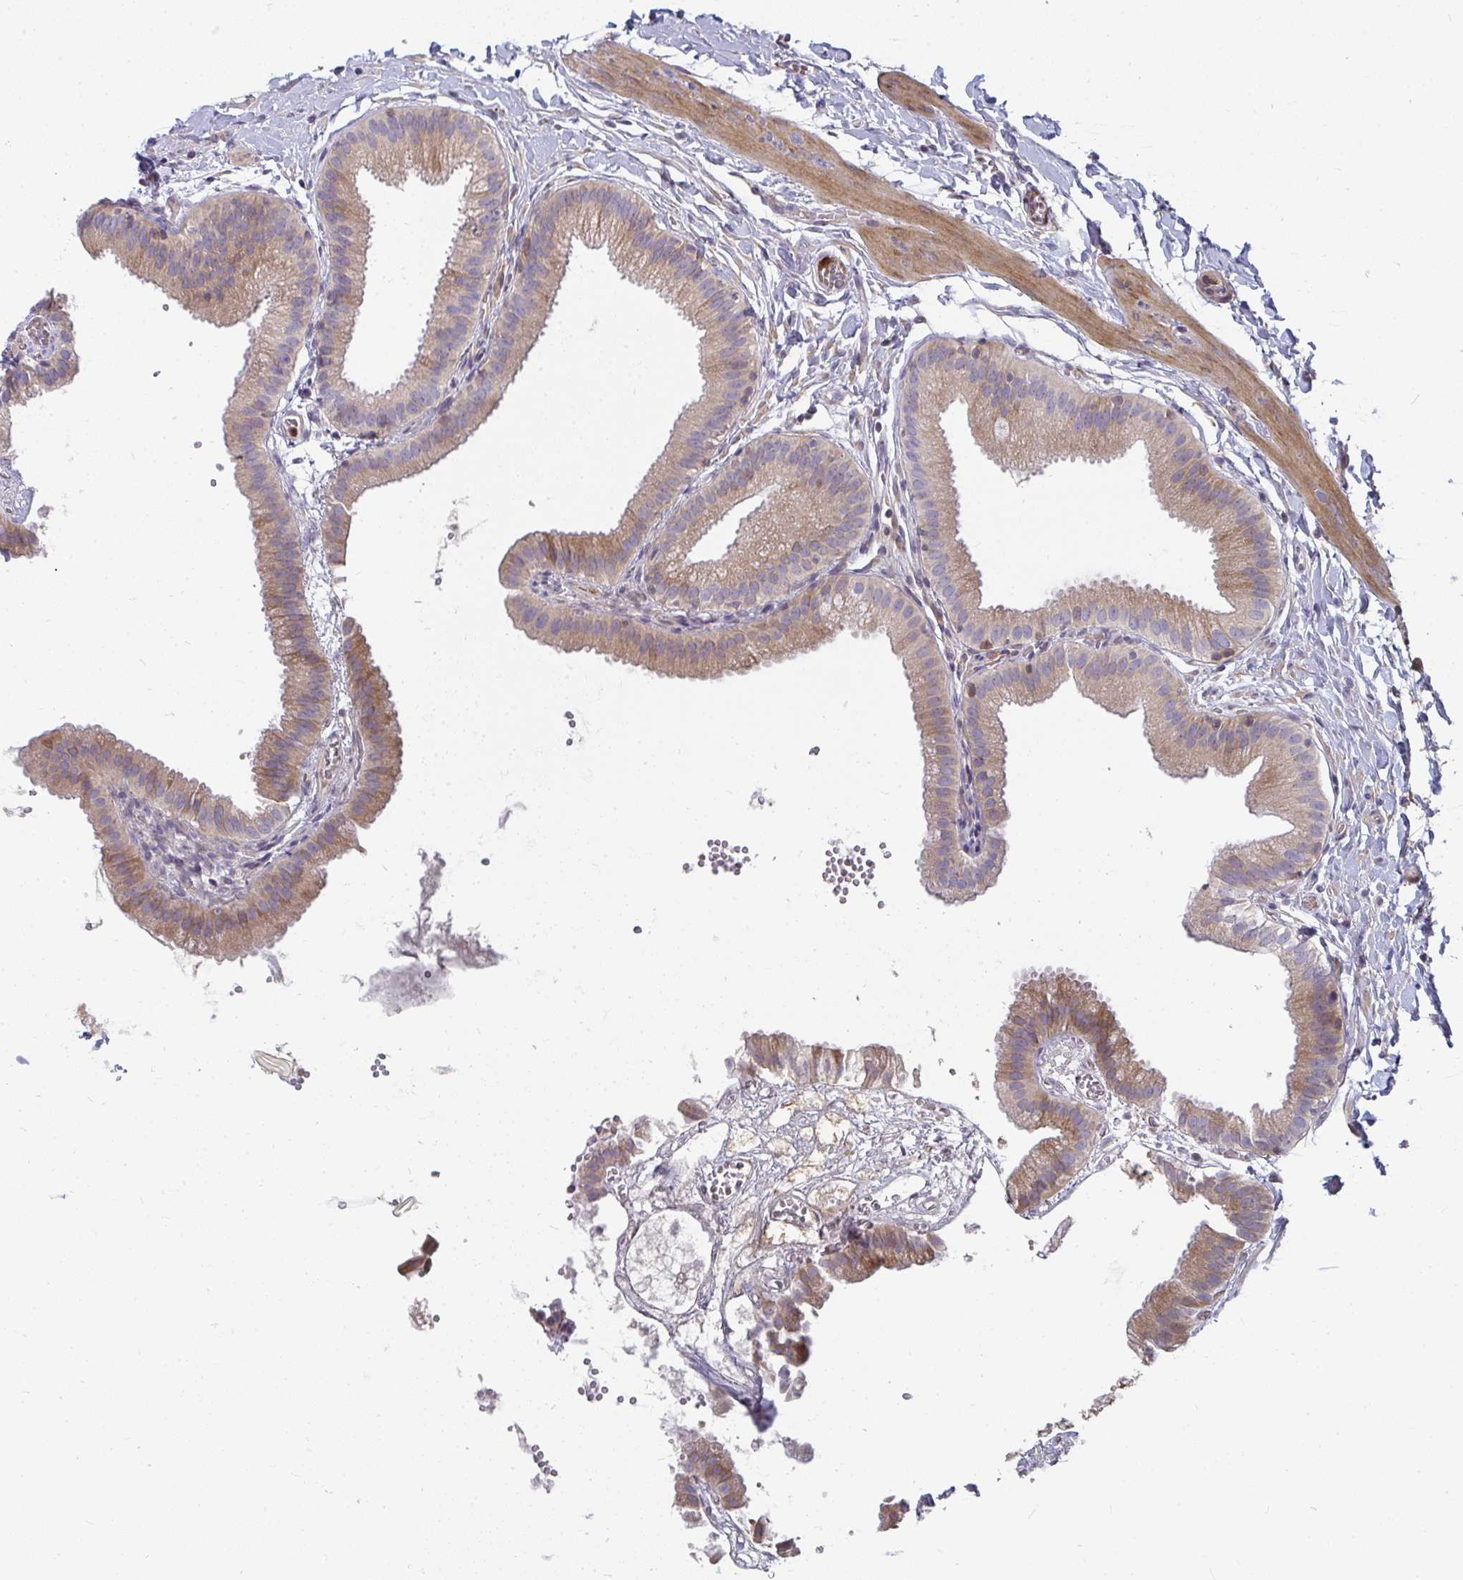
{"staining": {"intensity": "moderate", "quantity": "25%-75%", "location": "cytoplasmic/membranous"}, "tissue": "gallbladder", "cell_type": "Glandular cells", "image_type": "normal", "snomed": [{"axis": "morphology", "description": "Normal tissue, NOS"}, {"axis": "topography", "description": "Gallbladder"}], "caption": "Immunohistochemical staining of unremarkable gallbladder reveals medium levels of moderate cytoplasmic/membranous expression in approximately 25%-75% of glandular cells. The protein of interest is stained brown, and the nuclei are stained in blue (DAB IHC with brightfield microscopy, high magnification).", "gene": "CSF3R", "patient": {"sex": "female", "age": 63}}